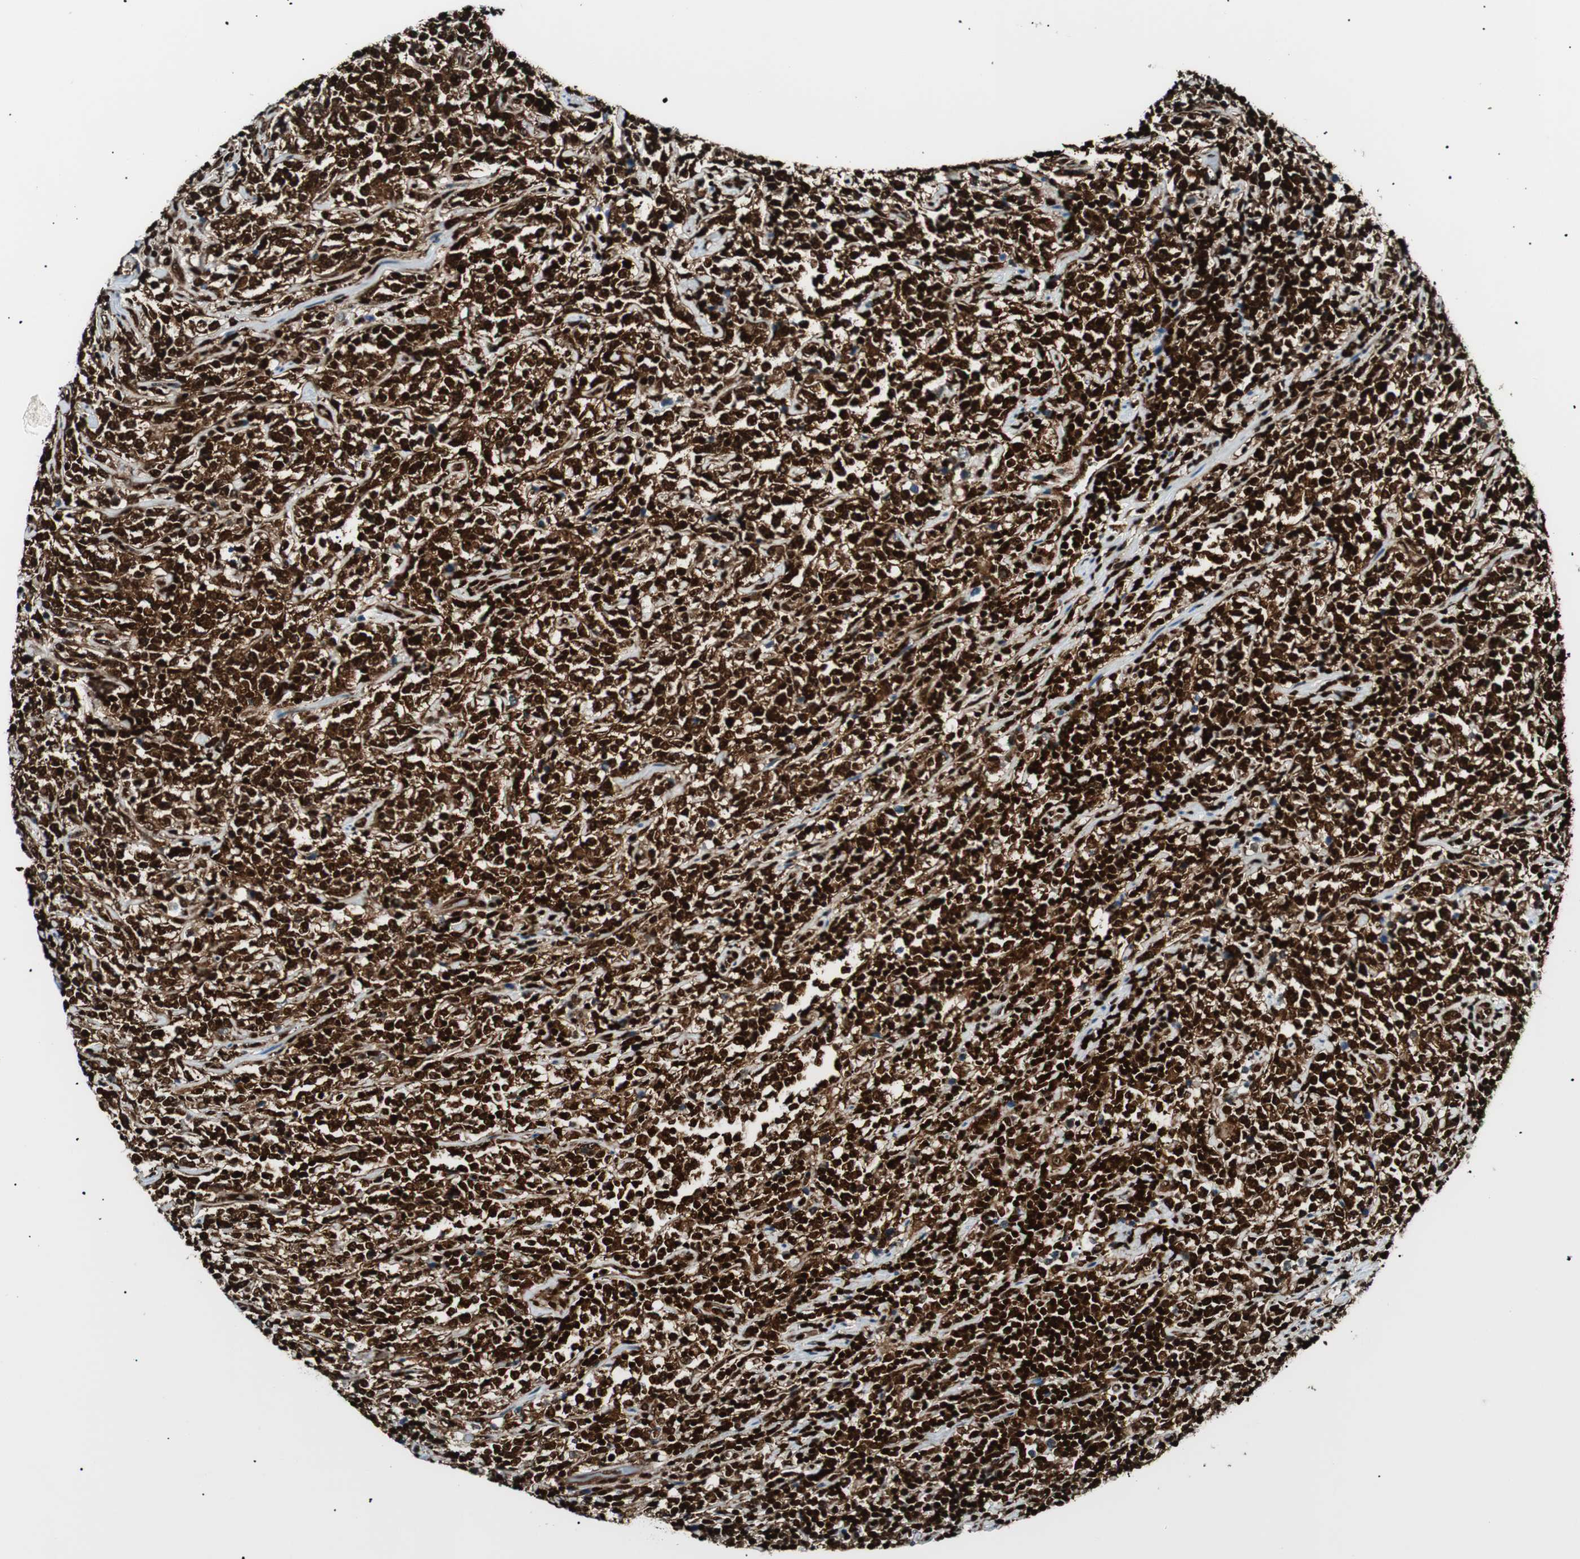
{"staining": {"intensity": "strong", "quantity": ">75%", "location": "nuclear"}, "tissue": "lymphoma", "cell_type": "Tumor cells", "image_type": "cancer", "snomed": [{"axis": "morphology", "description": "Malignant lymphoma, non-Hodgkin's type, High grade"}, {"axis": "topography", "description": "Soft tissue"}], "caption": "A brown stain highlights strong nuclear staining of a protein in human malignant lymphoma, non-Hodgkin's type (high-grade) tumor cells.", "gene": "EWSR1", "patient": {"sex": "male", "age": 18}}